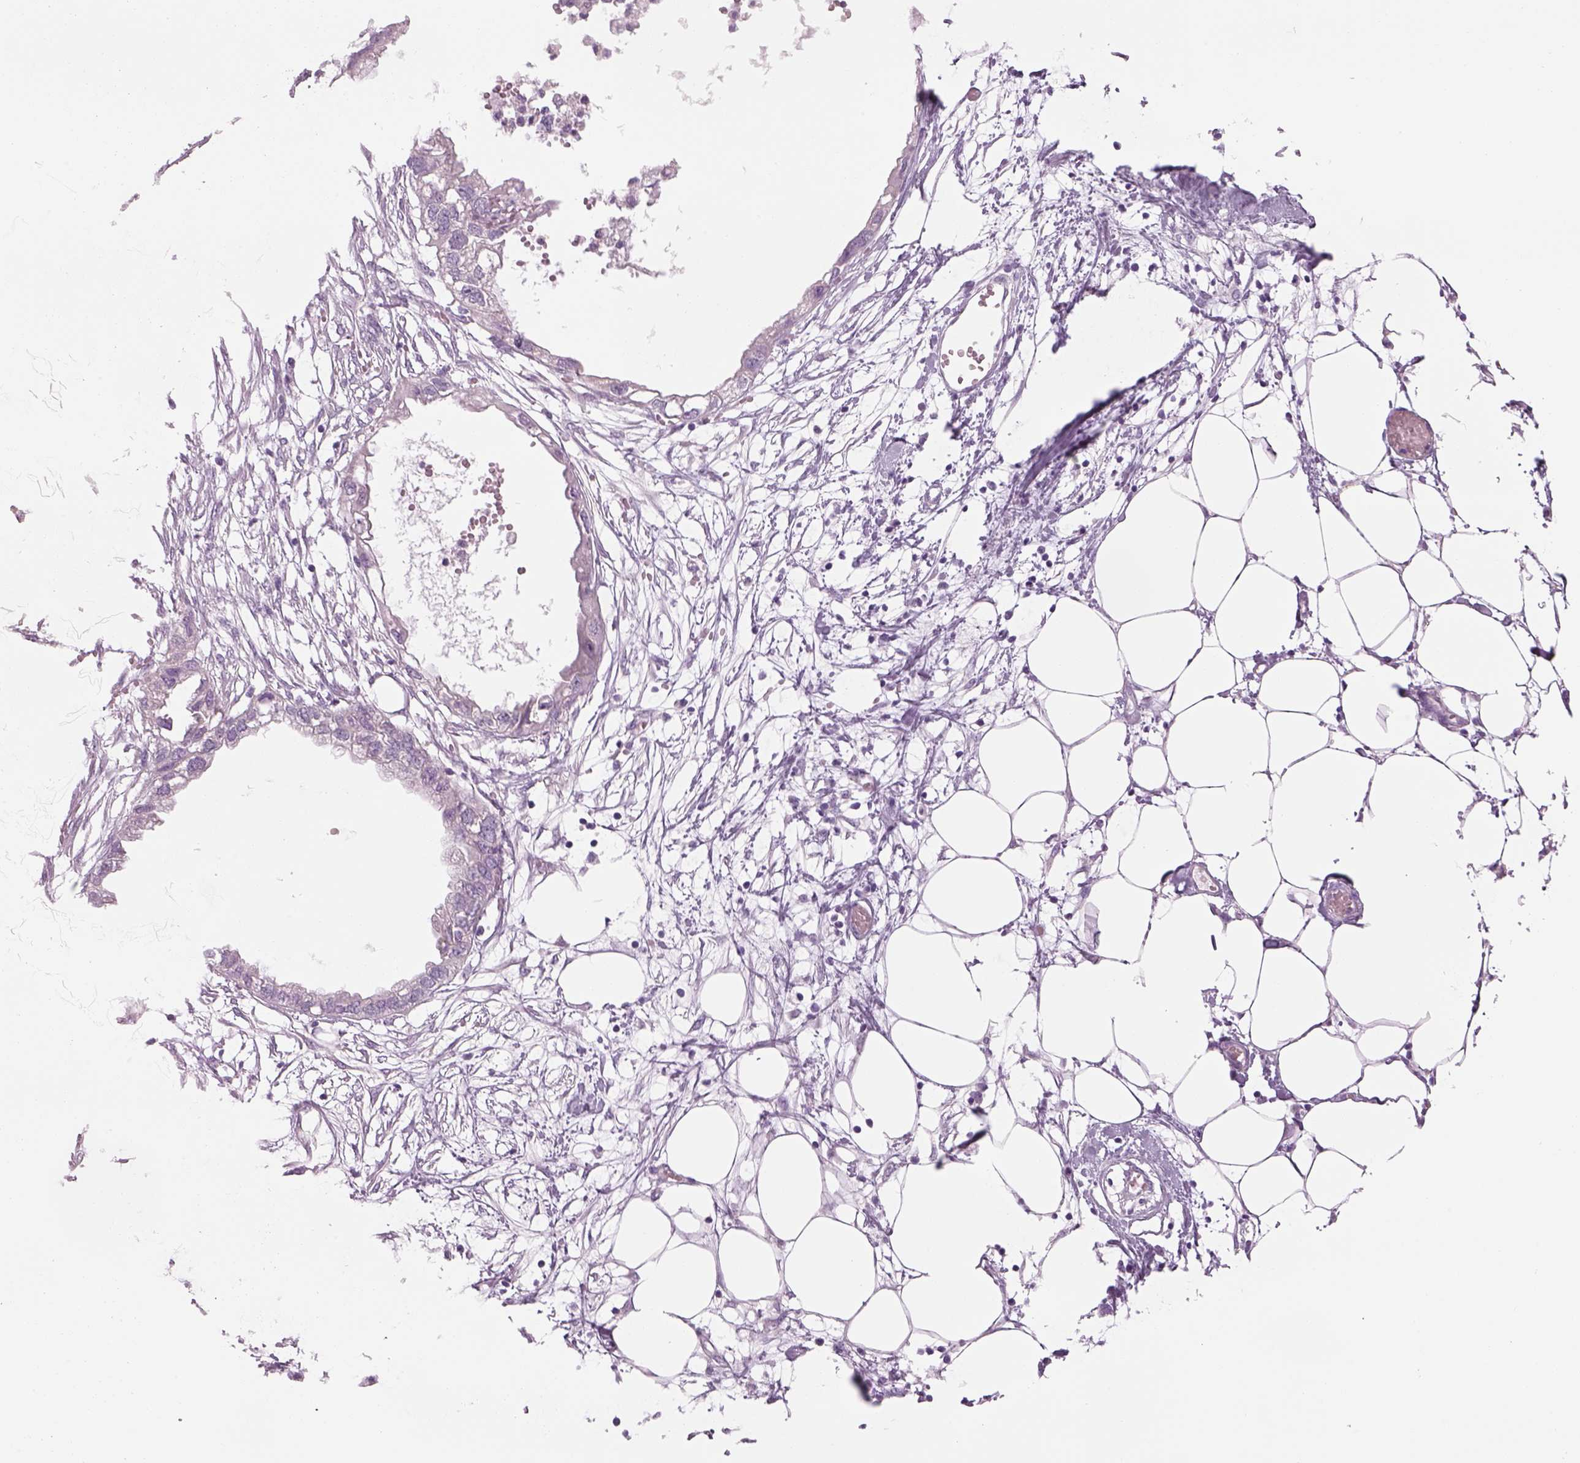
{"staining": {"intensity": "negative", "quantity": "none", "location": "none"}, "tissue": "endometrial cancer", "cell_type": "Tumor cells", "image_type": "cancer", "snomed": [{"axis": "morphology", "description": "Adenocarcinoma, NOS"}, {"axis": "morphology", "description": "Adenocarcinoma, metastatic, NOS"}, {"axis": "topography", "description": "Adipose tissue"}, {"axis": "topography", "description": "Endometrium"}], "caption": "High power microscopy image of an IHC photomicrograph of adenocarcinoma (endometrial), revealing no significant expression in tumor cells.", "gene": "MDH1B", "patient": {"sex": "female", "age": 67}}